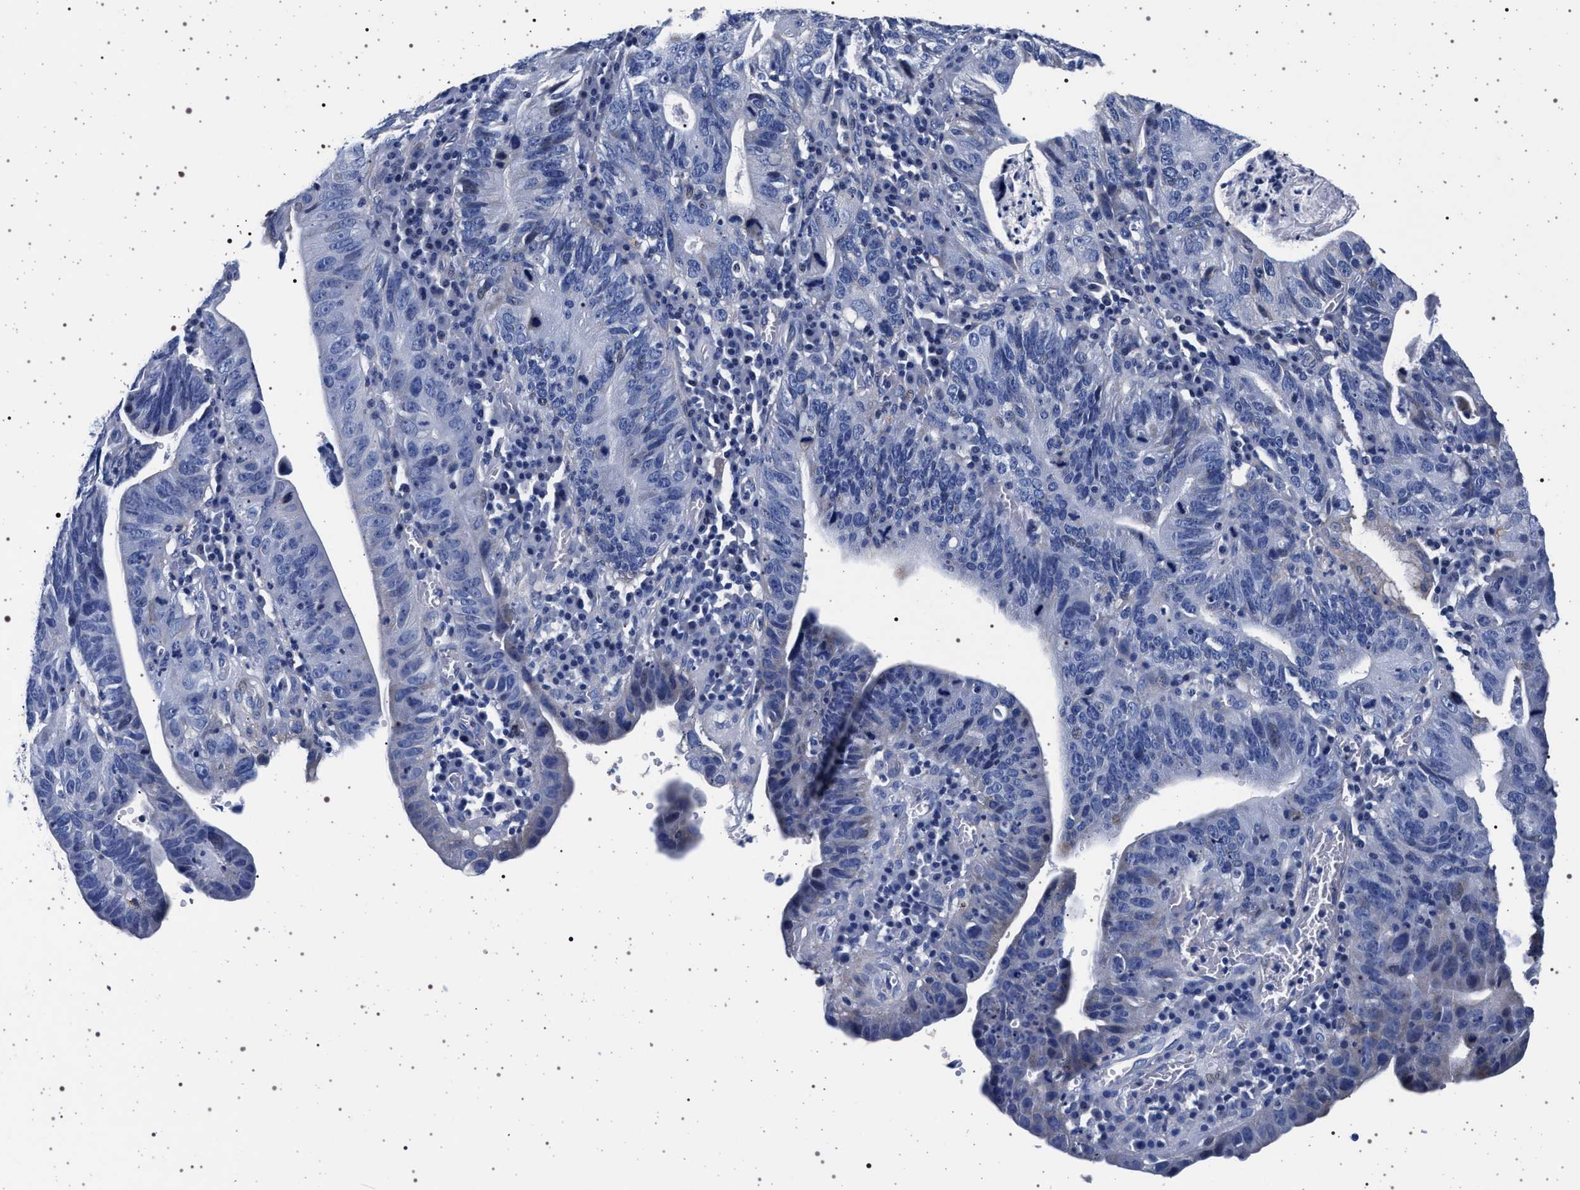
{"staining": {"intensity": "negative", "quantity": "none", "location": "none"}, "tissue": "stomach cancer", "cell_type": "Tumor cells", "image_type": "cancer", "snomed": [{"axis": "morphology", "description": "Adenocarcinoma, NOS"}, {"axis": "topography", "description": "Stomach"}], "caption": "This is an IHC photomicrograph of stomach cancer. There is no expression in tumor cells.", "gene": "SLC9A1", "patient": {"sex": "male", "age": 59}}